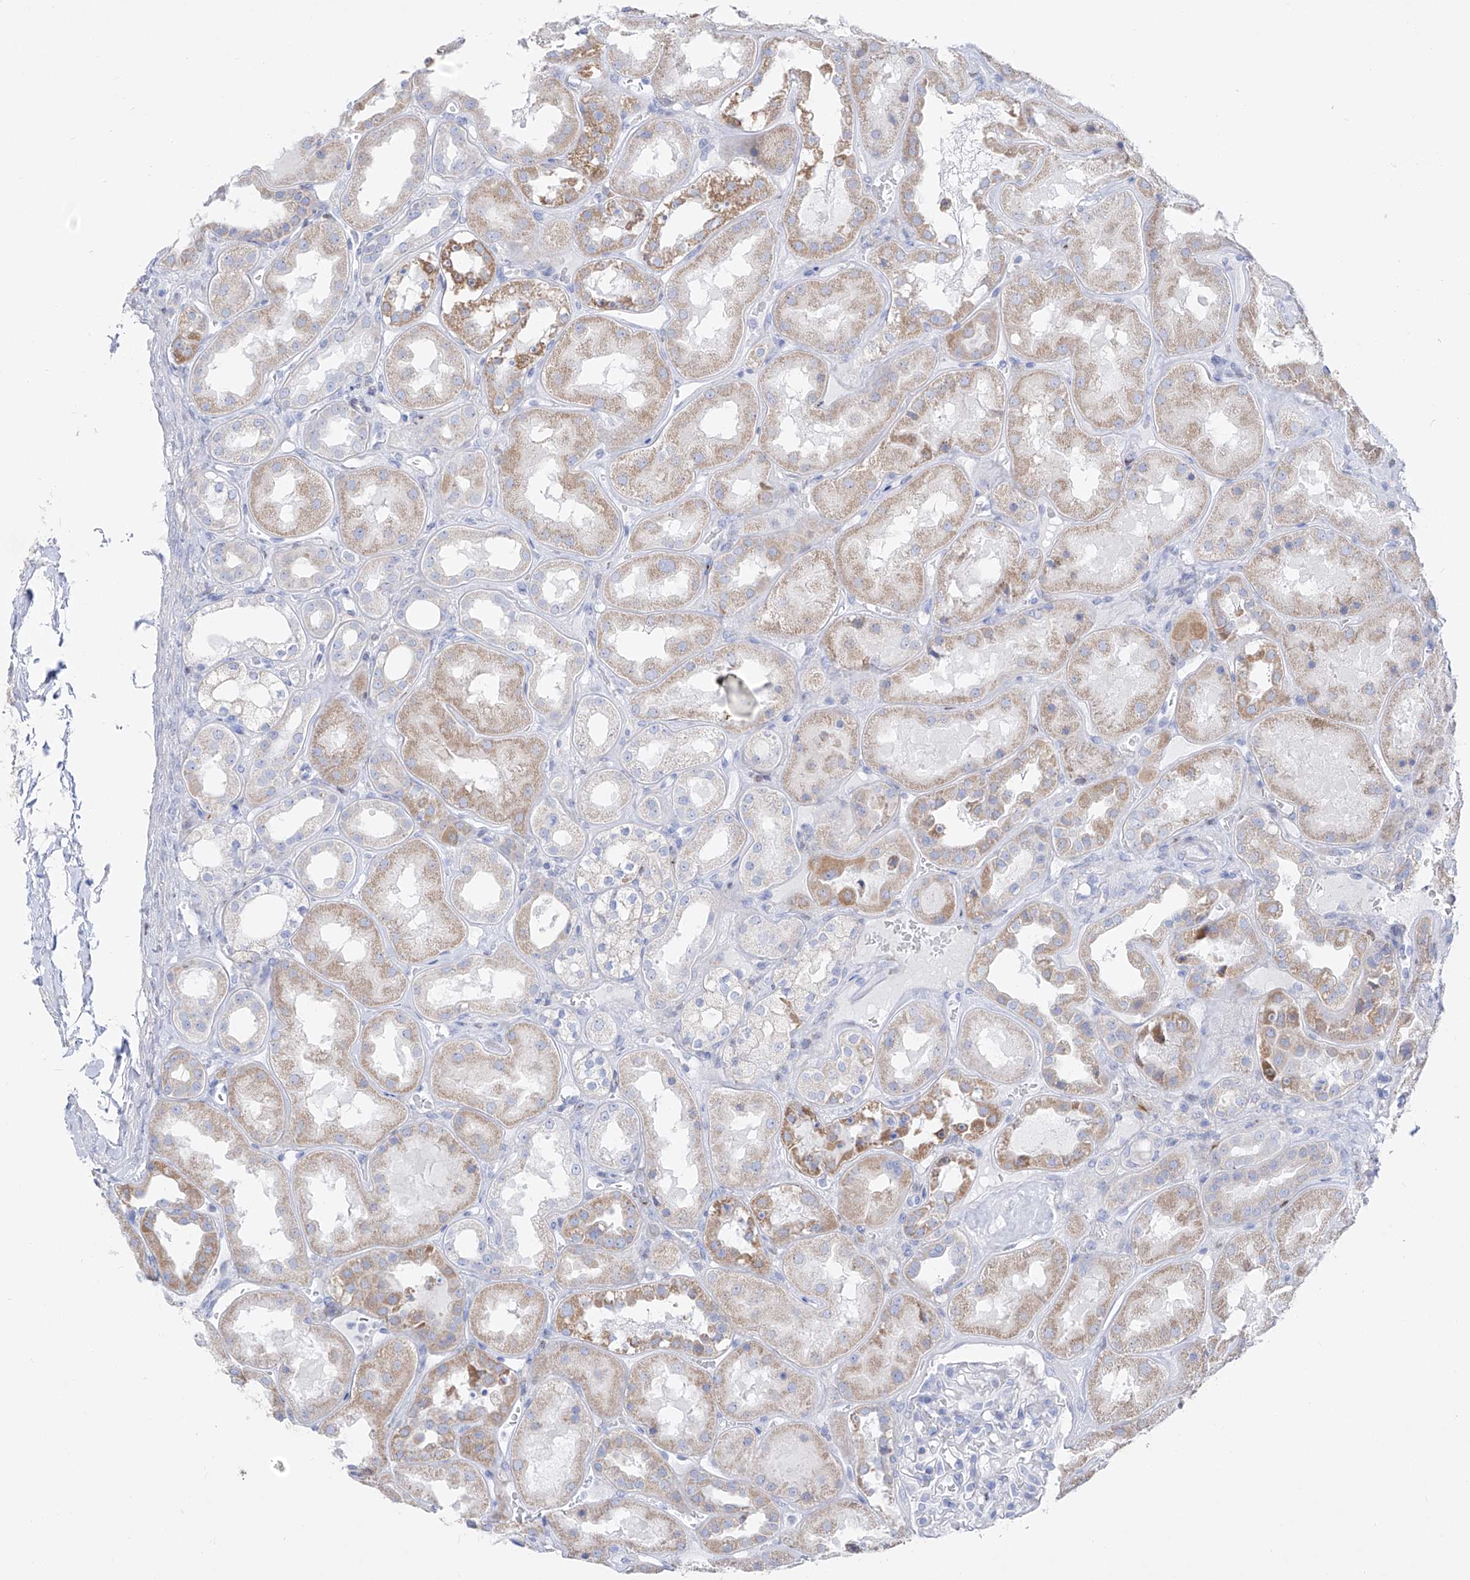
{"staining": {"intensity": "negative", "quantity": "none", "location": "none"}, "tissue": "kidney", "cell_type": "Cells in glomeruli", "image_type": "normal", "snomed": [{"axis": "morphology", "description": "Normal tissue, NOS"}, {"axis": "topography", "description": "Kidney"}], "caption": "High magnification brightfield microscopy of unremarkable kidney stained with DAB (brown) and counterstained with hematoxylin (blue): cells in glomeruli show no significant expression.", "gene": "FRS3", "patient": {"sex": "male", "age": 70}}